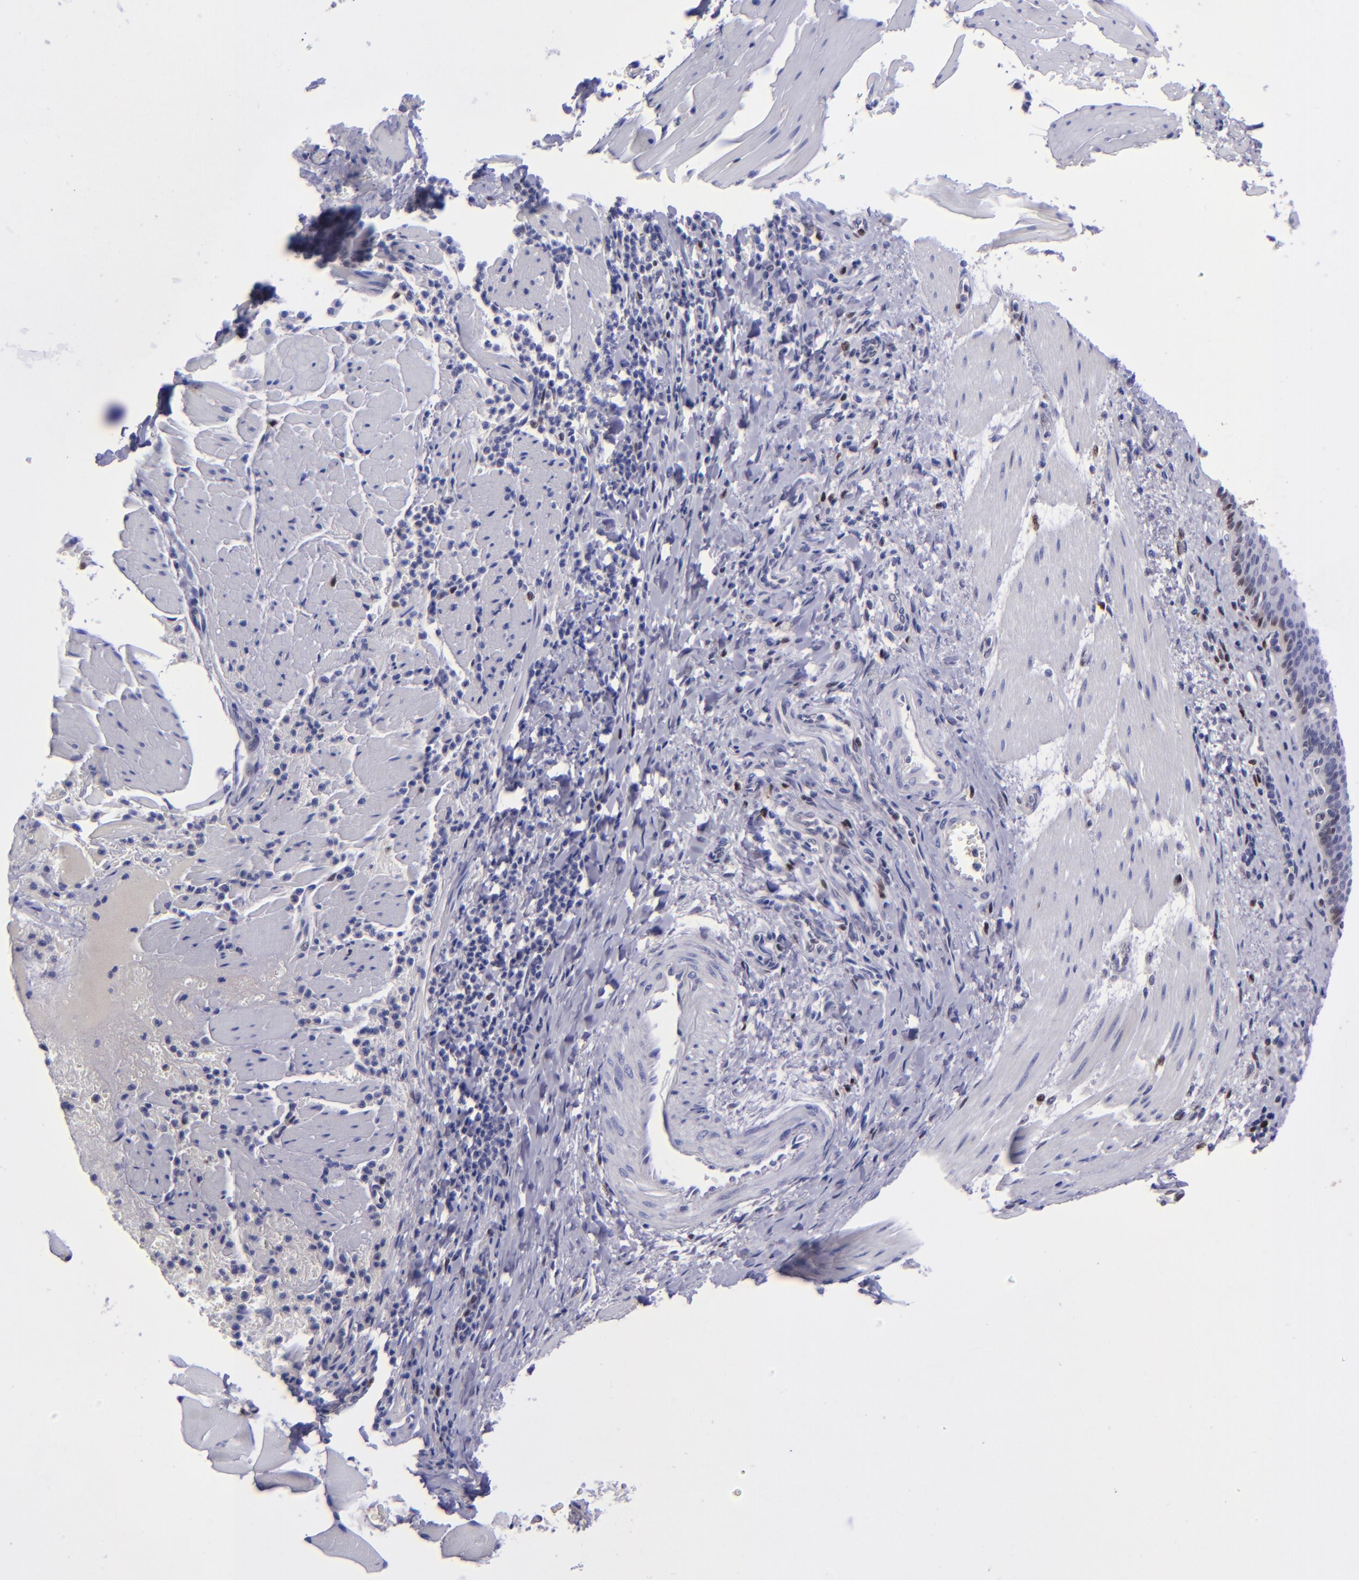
{"staining": {"intensity": "moderate", "quantity": "<25%", "location": "cytoplasmic/membranous,nuclear"}, "tissue": "esophagus", "cell_type": "Squamous epithelial cells", "image_type": "normal", "snomed": [{"axis": "morphology", "description": "Normal tissue, NOS"}, {"axis": "topography", "description": "Esophagus"}], "caption": "Immunohistochemistry photomicrograph of normal human esophagus stained for a protein (brown), which shows low levels of moderate cytoplasmic/membranous,nuclear expression in about <25% of squamous epithelial cells.", "gene": "TYMP", "patient": {"sex": "female", "age": 61}}